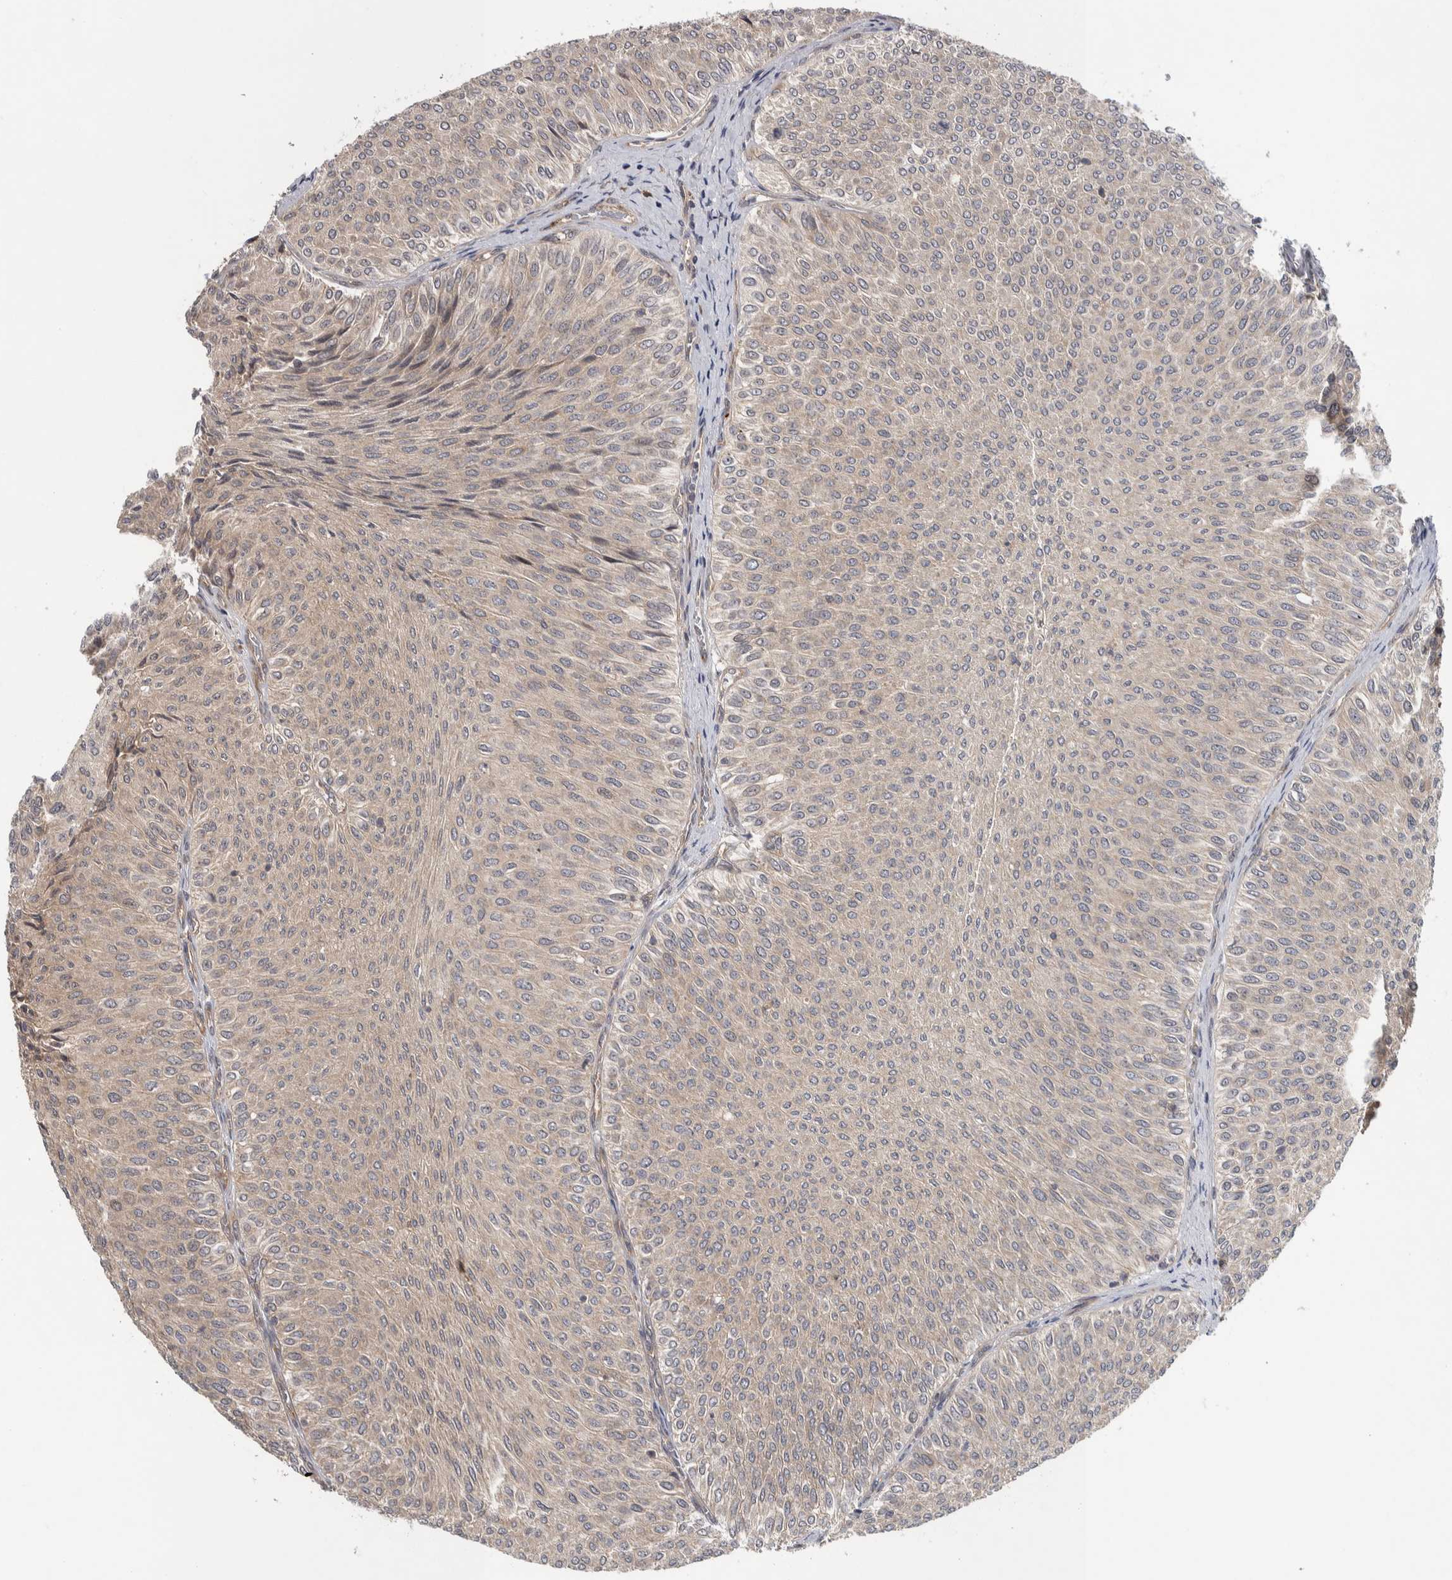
{"staining": {"intensity": "weak", "quantity": "25%-75%", "location": "cytoplasmic/membranous"}, "tissue": "urothelial cancer", "cell_type": "Tumor cells", "image_type": "cancer", "snomed": [{"axis": "morphology", "description": "Urothelial carcinoma, Low grade"}, {"axis": "topography", "description": "Urinary bladder"}], "caption": "Urothelial cancer stained with a protein marker exhibits weak staining in tumor cells.", "gene": "TBC1D31", "patient": {"sex": "male", "age": 78}}